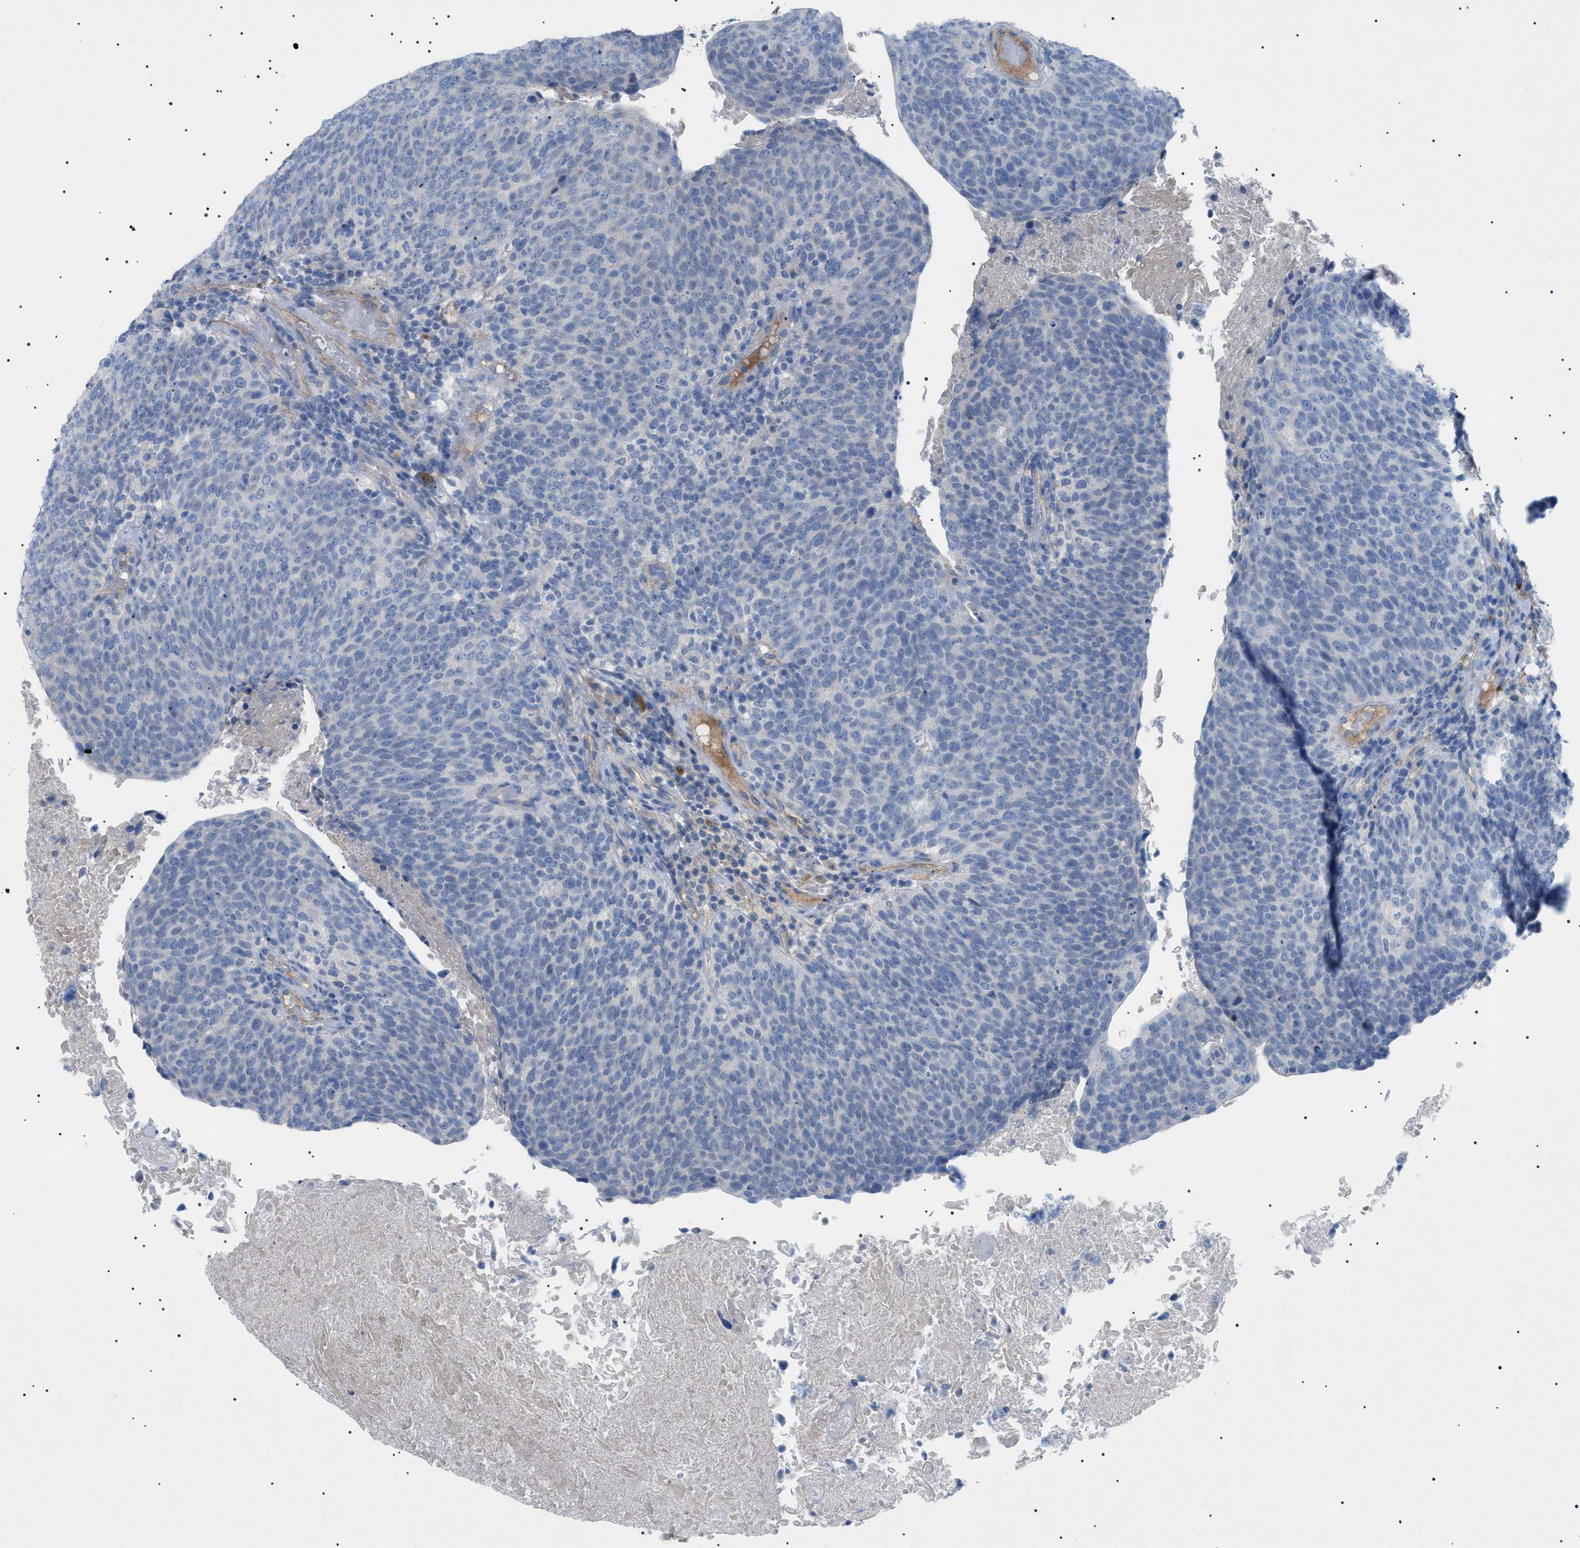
{"staining": {"intensity": "negative", "quantity": "none", "location": "none"}, "tissue": "head and neck cancer", "cell_type": "Tumor cells", "image_type": "cancer", "snomed": [{"axis": "morphology", "description": "Squamous cell carcinoma, NOS"}, {"axis": "morphology", "description": "Squamous cell carcinoma, metastatic, NOS"}, {"axis": "topography", "description": "Lymph node"}, {"axis": "topography", "description": "Head-Neck"}], "caption": "Immunohistochemistry of human head and neck cancer reveals no staining in tumor cells.", "gene": "ADAMTS1", "patient": {"sex": "male", "age": 62}}